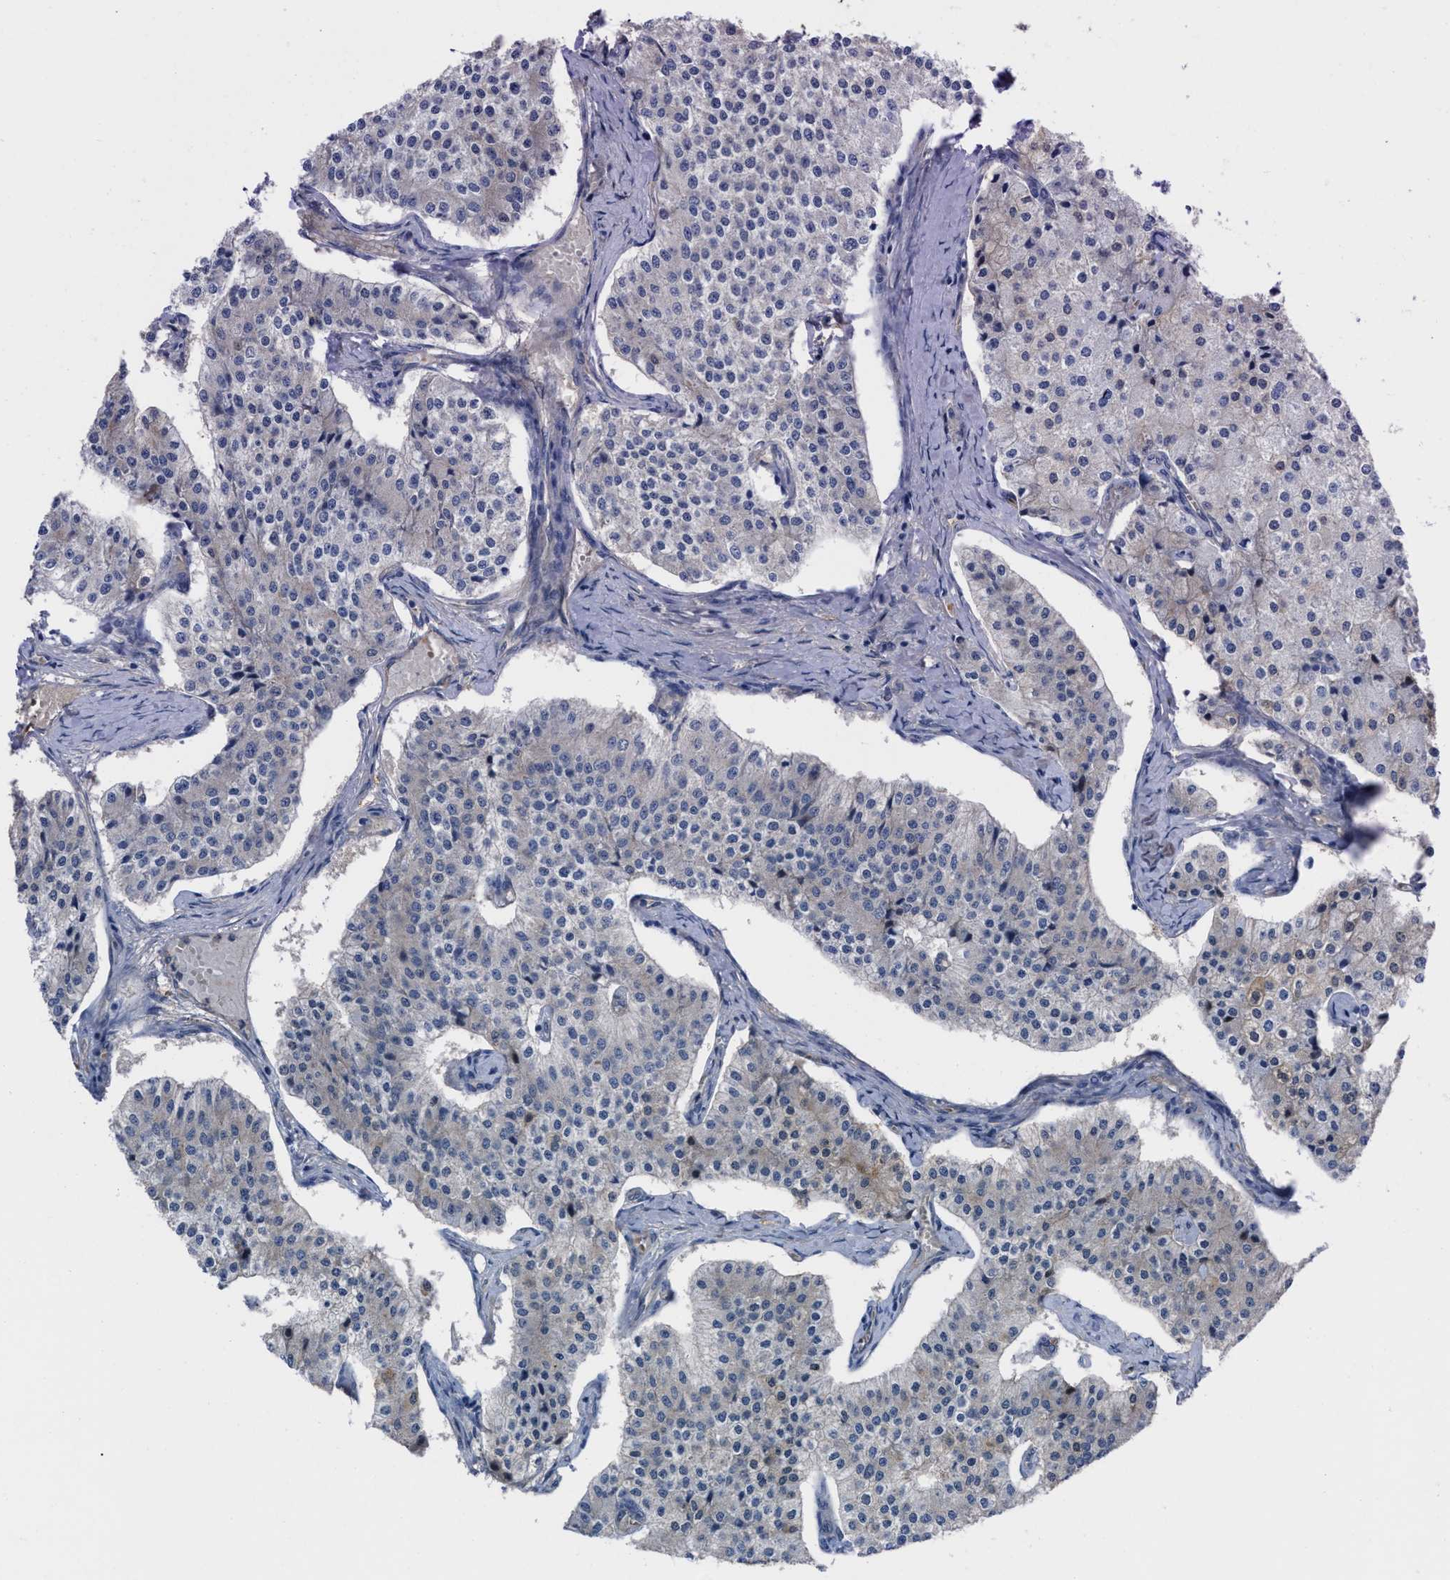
{"staining": {"intensity": "negative", "quantity": "none", "location": "none"}, "tissue": "carcinoid", "cell_type": "Tumor cells", "image_type": "cancer", "snomed": [{"axis": "morphology", "description": "Carcinoid, malignant, NOS"}, {"axis": "topography", "description": "Colon"}], "caption": "The IHC histopathology image has no significant staining in tumor cells of carcinoid tissue. (DAB (3,3'-diaminobenzidine) immunohistochemistry with hematoxylin counter stain).", "gene": "TRIOBP", "patient": {"sex": "female", "age": 52}}